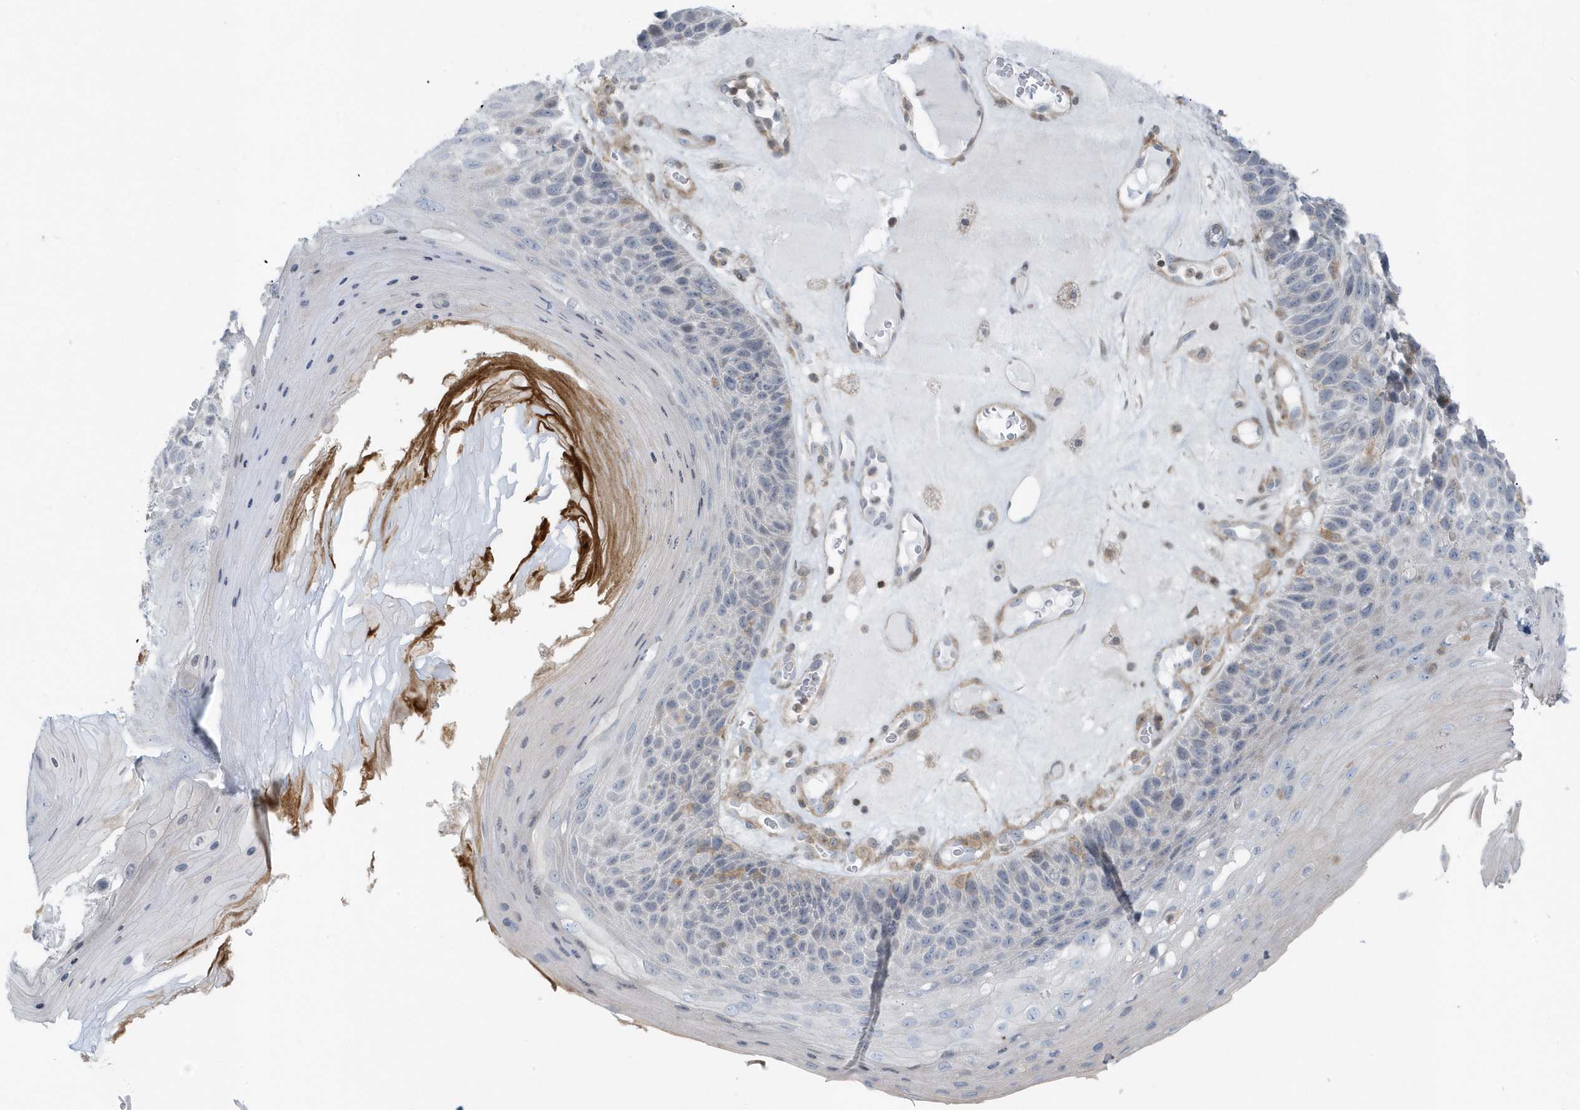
{"staining": {"intensity": "negative", "quantity": "none", "location": "none"}, "tissue": "skin cancer", "cell_type": "Tumor cells", "image_type": "cancer", "snomed": [{"axis": "morphology", "description": "Squamous cell carcinoma, NOS"}, {"axis": "topography", "description": "Skin"}], "caption": "DAB (3,3'-diaminobenzidine) immunohistochemical staining of skin cancer reveals no significant positivity in tumor cells.", "gene": "CACNB2", "patient": {"sex": "female", "age": 88}}